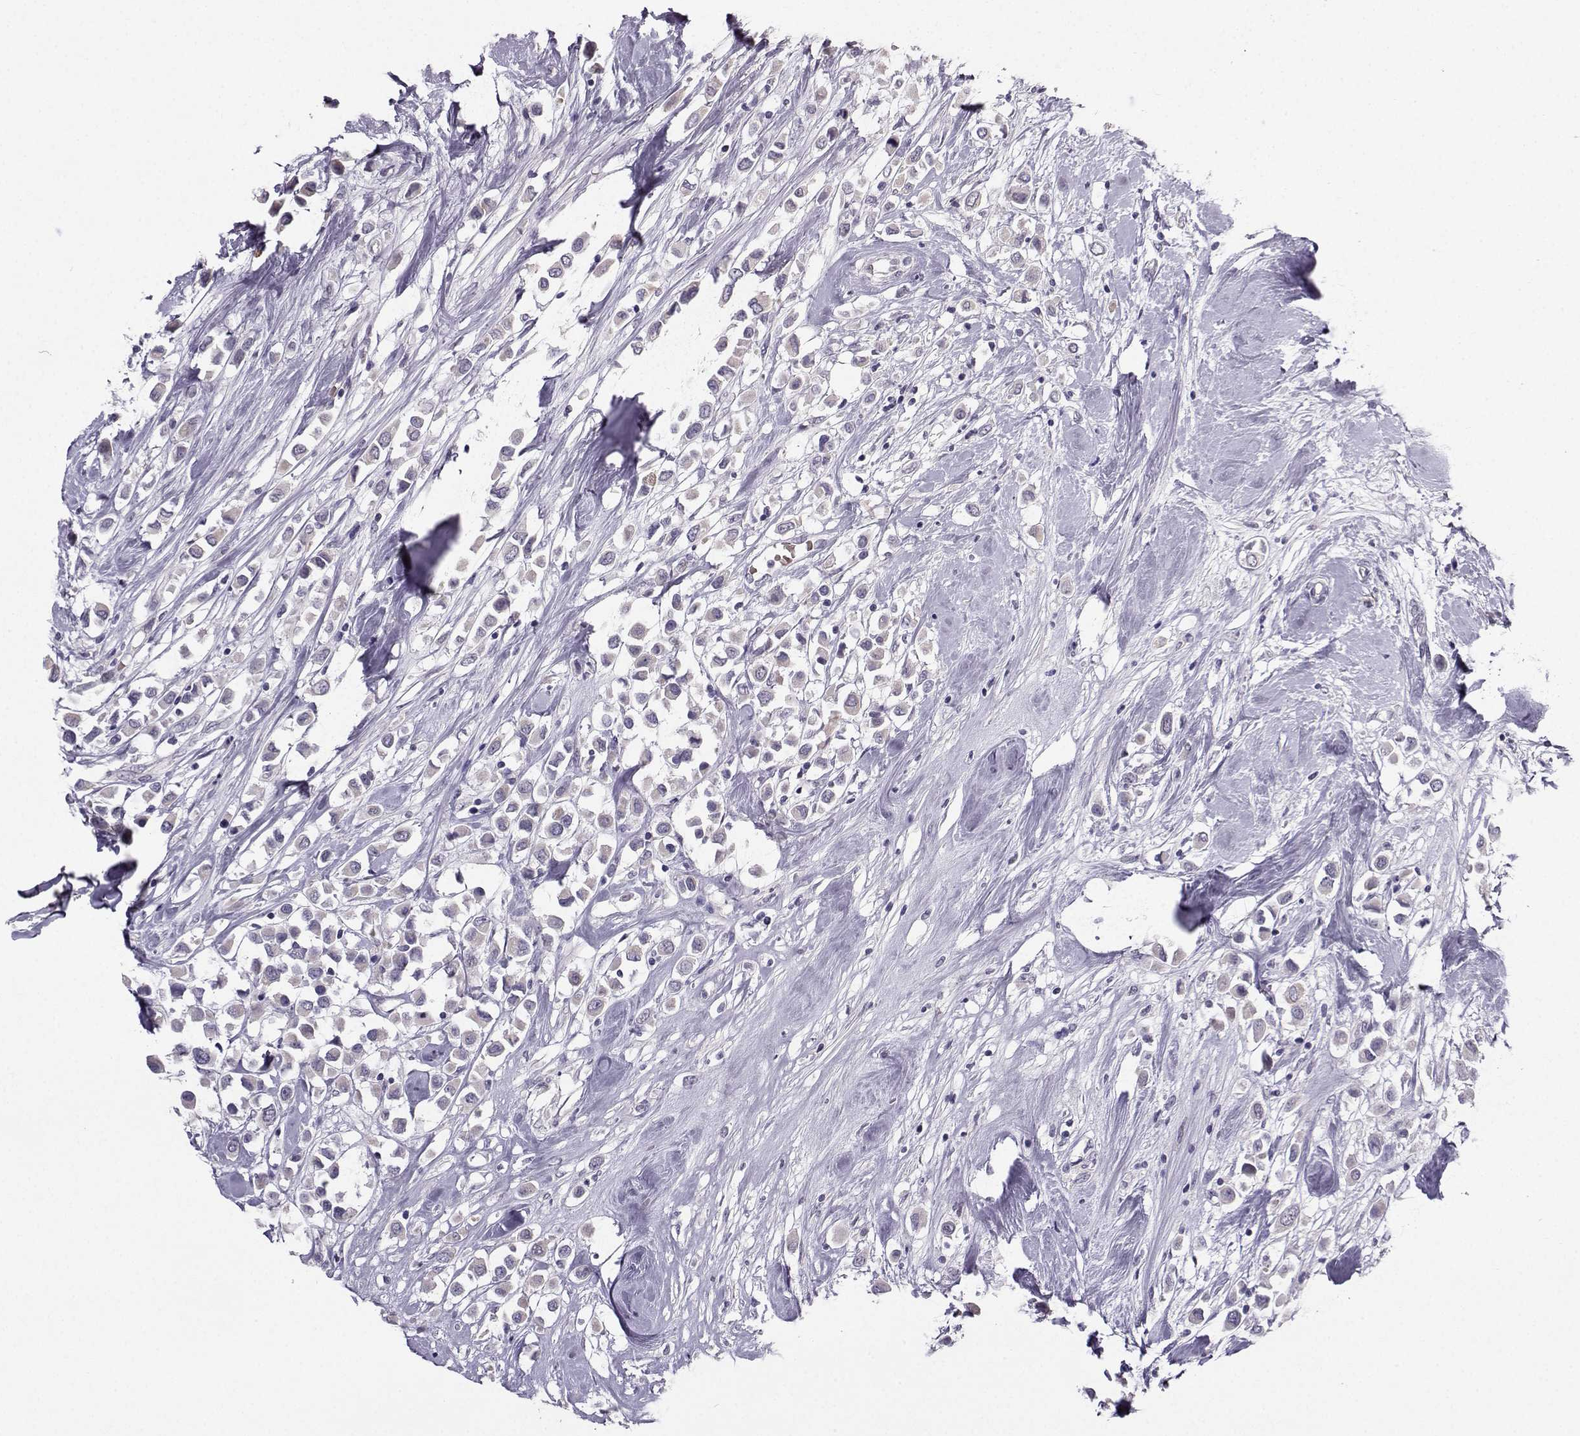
{"staining": {"intensity": "negative", "quantity": "none", "location": "none"}, "tissue": "breast cancer", "cell_type": "Tumor cells", "image_type": "cancer", "snomed": [{"axis": "morphology", "description": "Duct carcinoma"}, {"axis": "topography", "description": "Breast"}], "caption": "High power microscopy image of an IHC image of invasive ductal carcinoma (breast), revealing no significant positivity in tumor cells. Nuclei are stained in blue.", "gene": "LIN28A", "patient": {"sex": "female", "age": 61}}